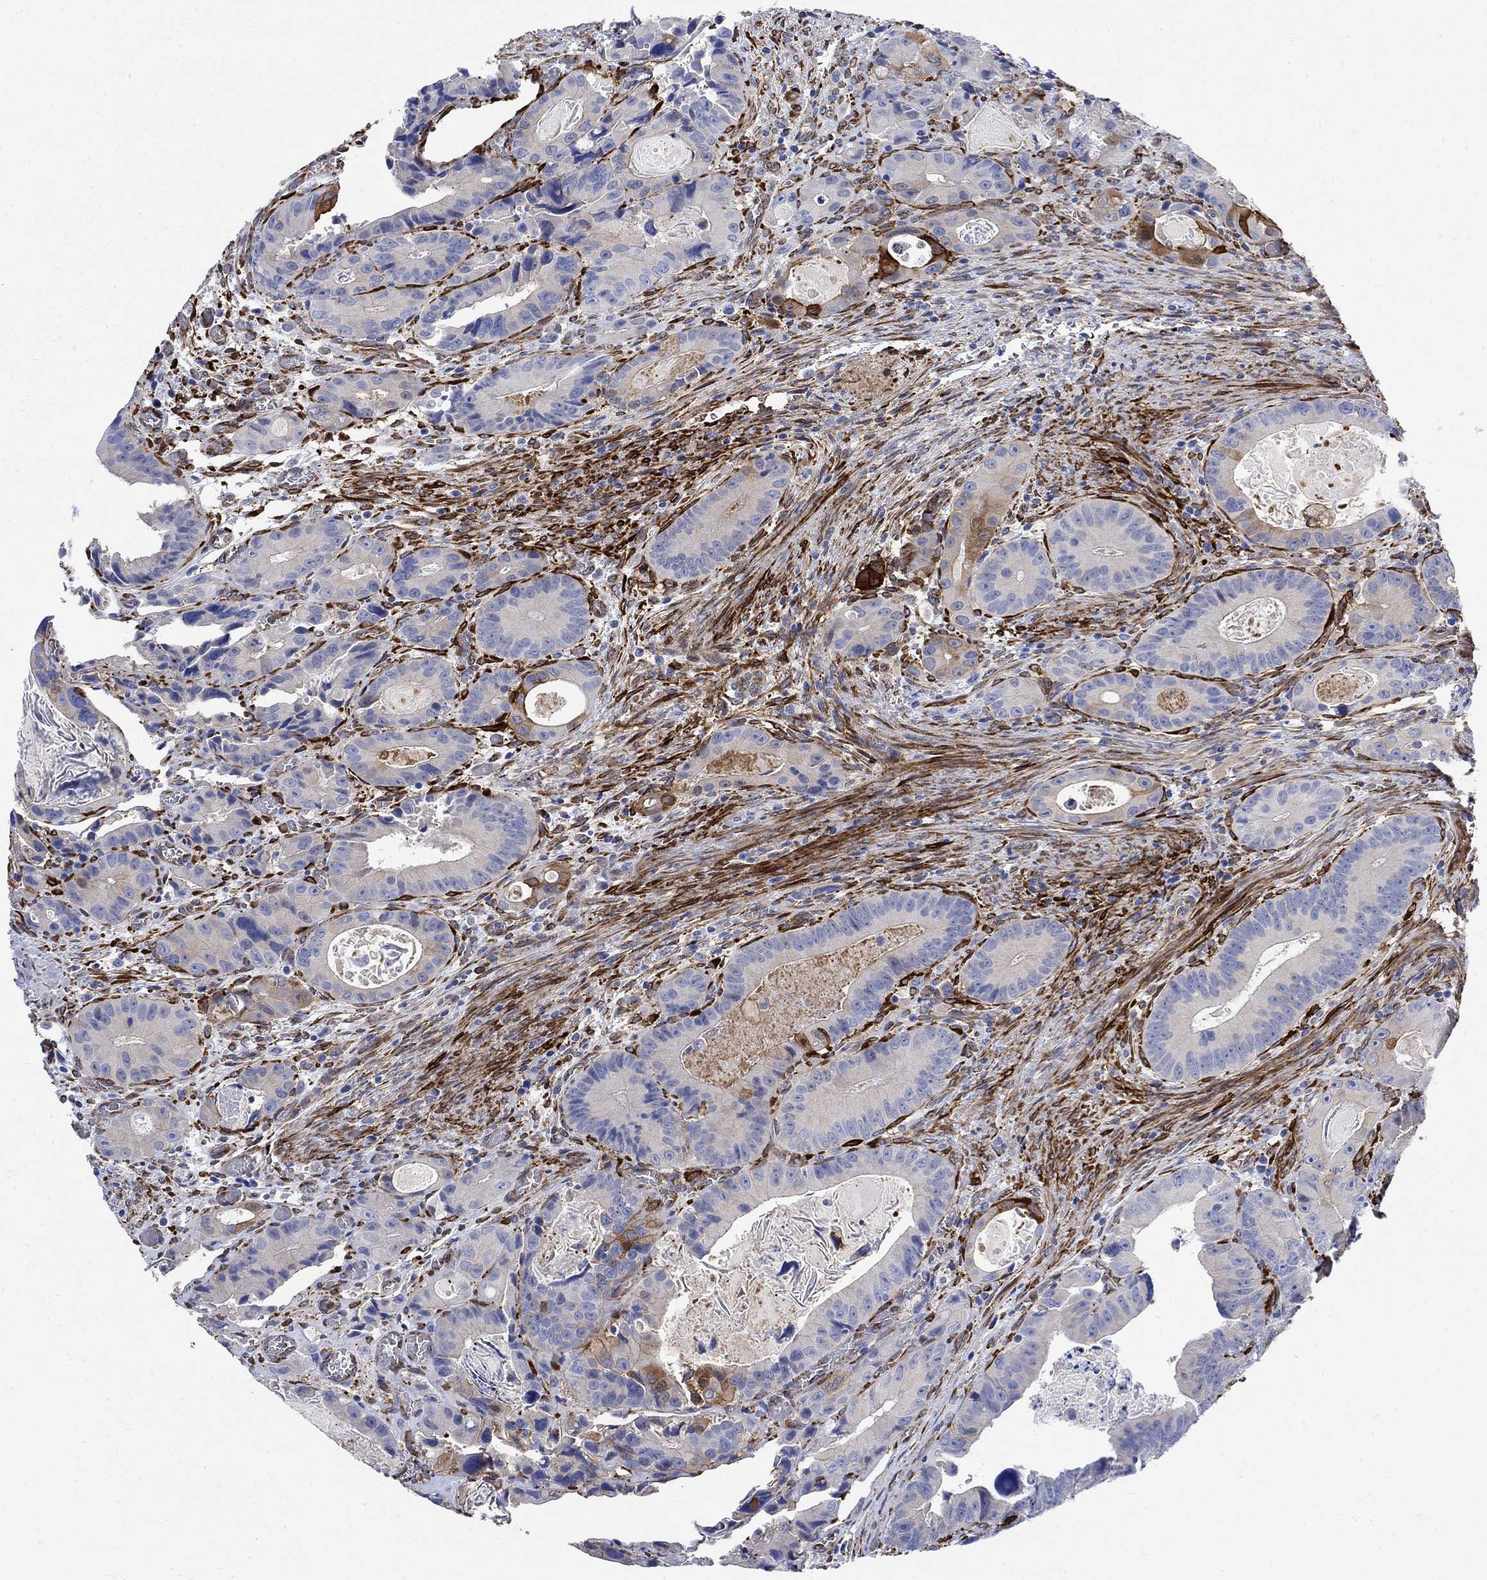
{"staining": {"intensity": "strong", "quantity": "<25%", "location": "cytoplasmic/membranous"}, "tissue": "colorectal cancer", "cell_type": "Tumor cells", "image_type": "cancer", "snomed": [{"axis": "morphology", "description": "Adenocarcinoma, NOS"}, {"axis": "topography", "description": "Rectum"}], "caption": "A micrograph of colorectal cancer stained for a protein displays strong cytoplasmic/membranous brown staining in tumor cells.", "gene": "TGM2", "patient": {"sex": "male", "age": 64}}